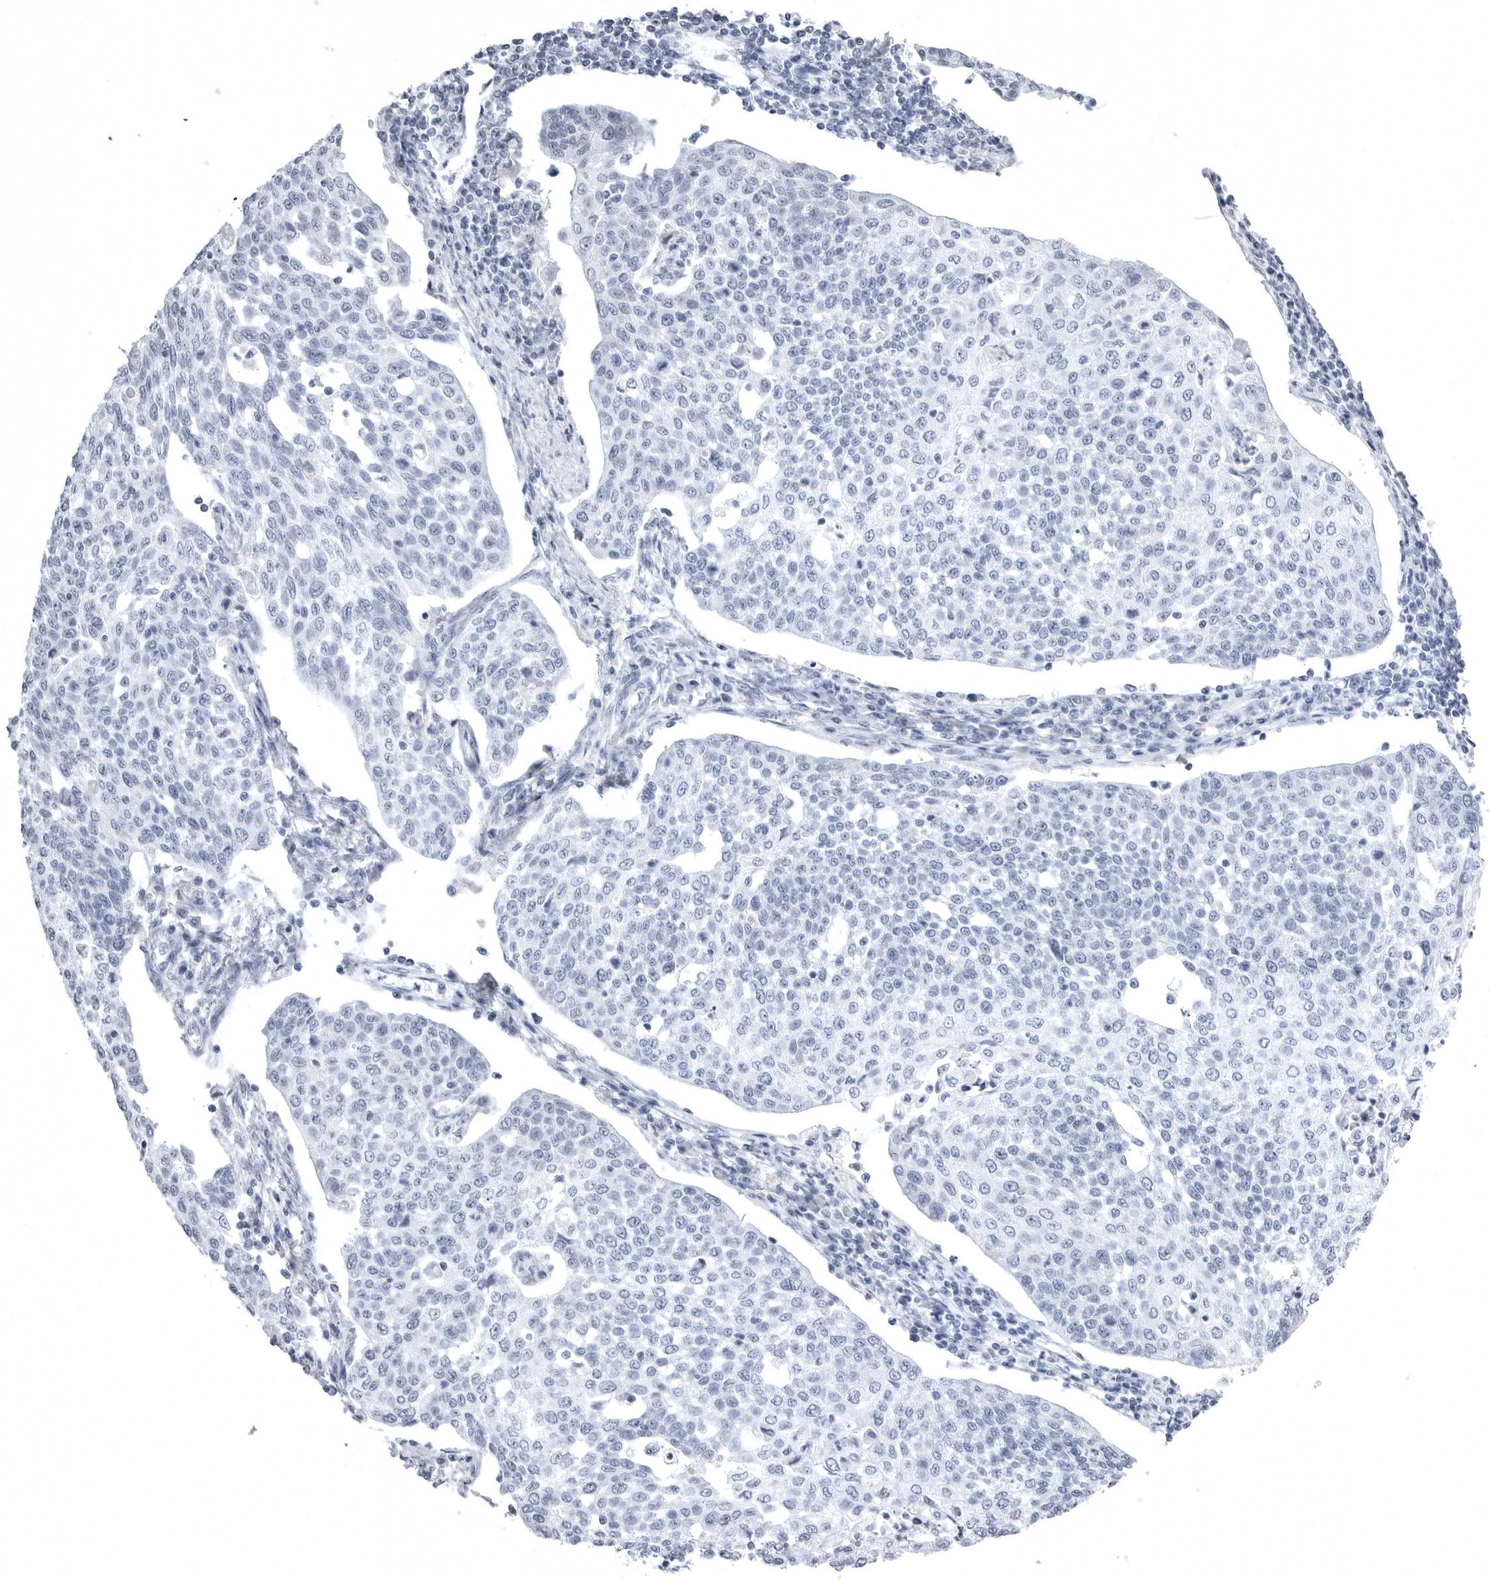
{"staining": {"intensity": "negative", "quantity": "none", "location": "none"}, "tissue": "cervical cancer", "cell_type": "Tumor cells", "image_type": "cancer", "snomed": [{"axis": "morphology", "description": "Squamous cell carcinoma, NOS"}, {"axis": "topography", "description": "Cervix"}], "caption": "Tumor cells are negative for protein expression in human squamous cell carcinoma (cervical).", "gene": "TUFM", "patient": {"sex": "female", "age": 34}}